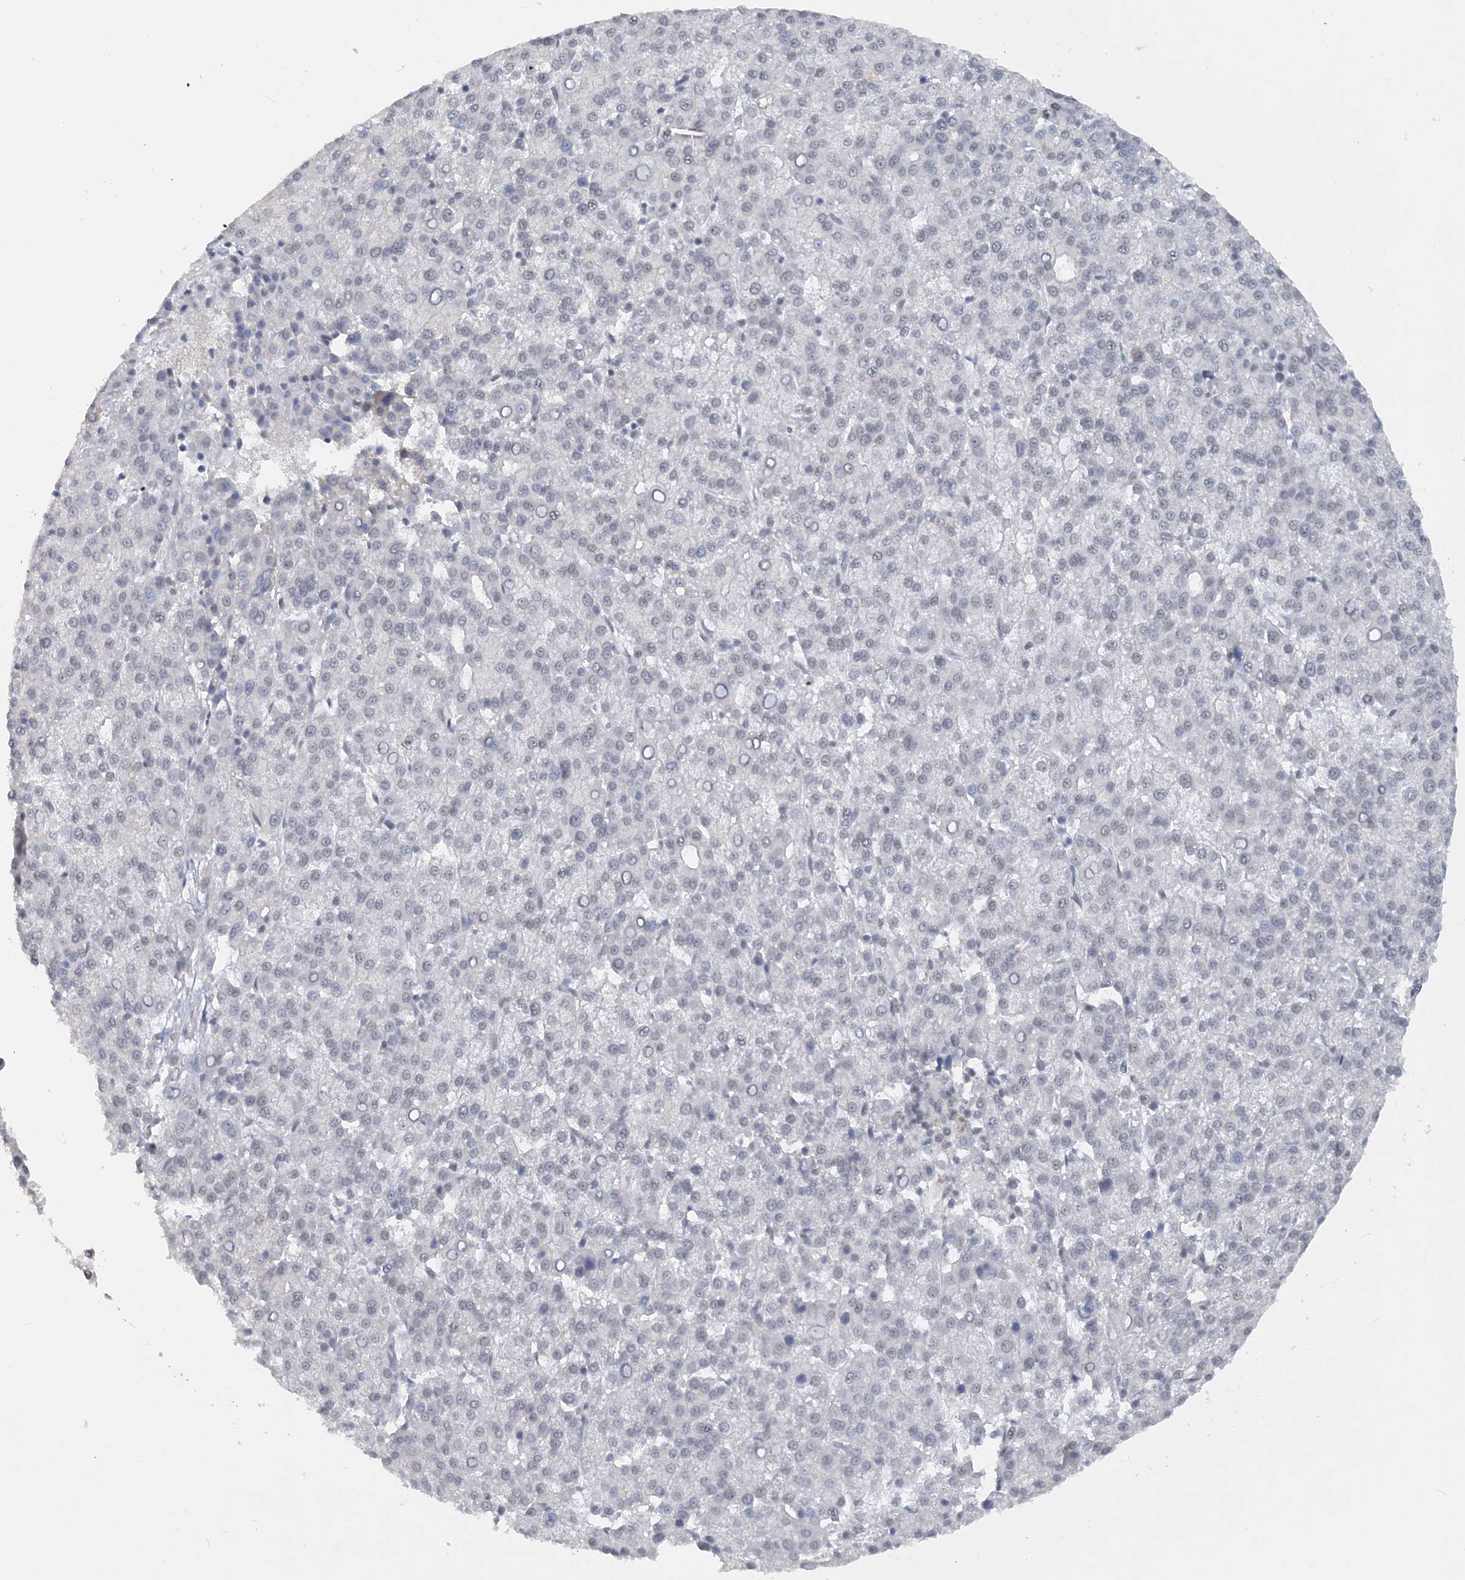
{"staining": {"intensity": "negative", "quantity": "none", "location": "none"}, "tissue": "liver cancer", "cell_type": "Tumor cells", "image_type": "cancer", "snomed": [{"axis": "morphology", "description": "Carcinoma, Hepatocellular, NOS"}, {"axis": "topography", "description": "Liver"}], "caption": "IHC image of human liver cancer (hepatocellular carcinoma) stained for a protein (brown), which reveals no positivity in tumor cells. Brightfield microscopy of immunohistochemistry (IHC) stained with DAB (brown) and hematoxylin (blue), captured at high magnification.", "gene": "KMT2D", "patient": {"sex": "female", "age": 58}}